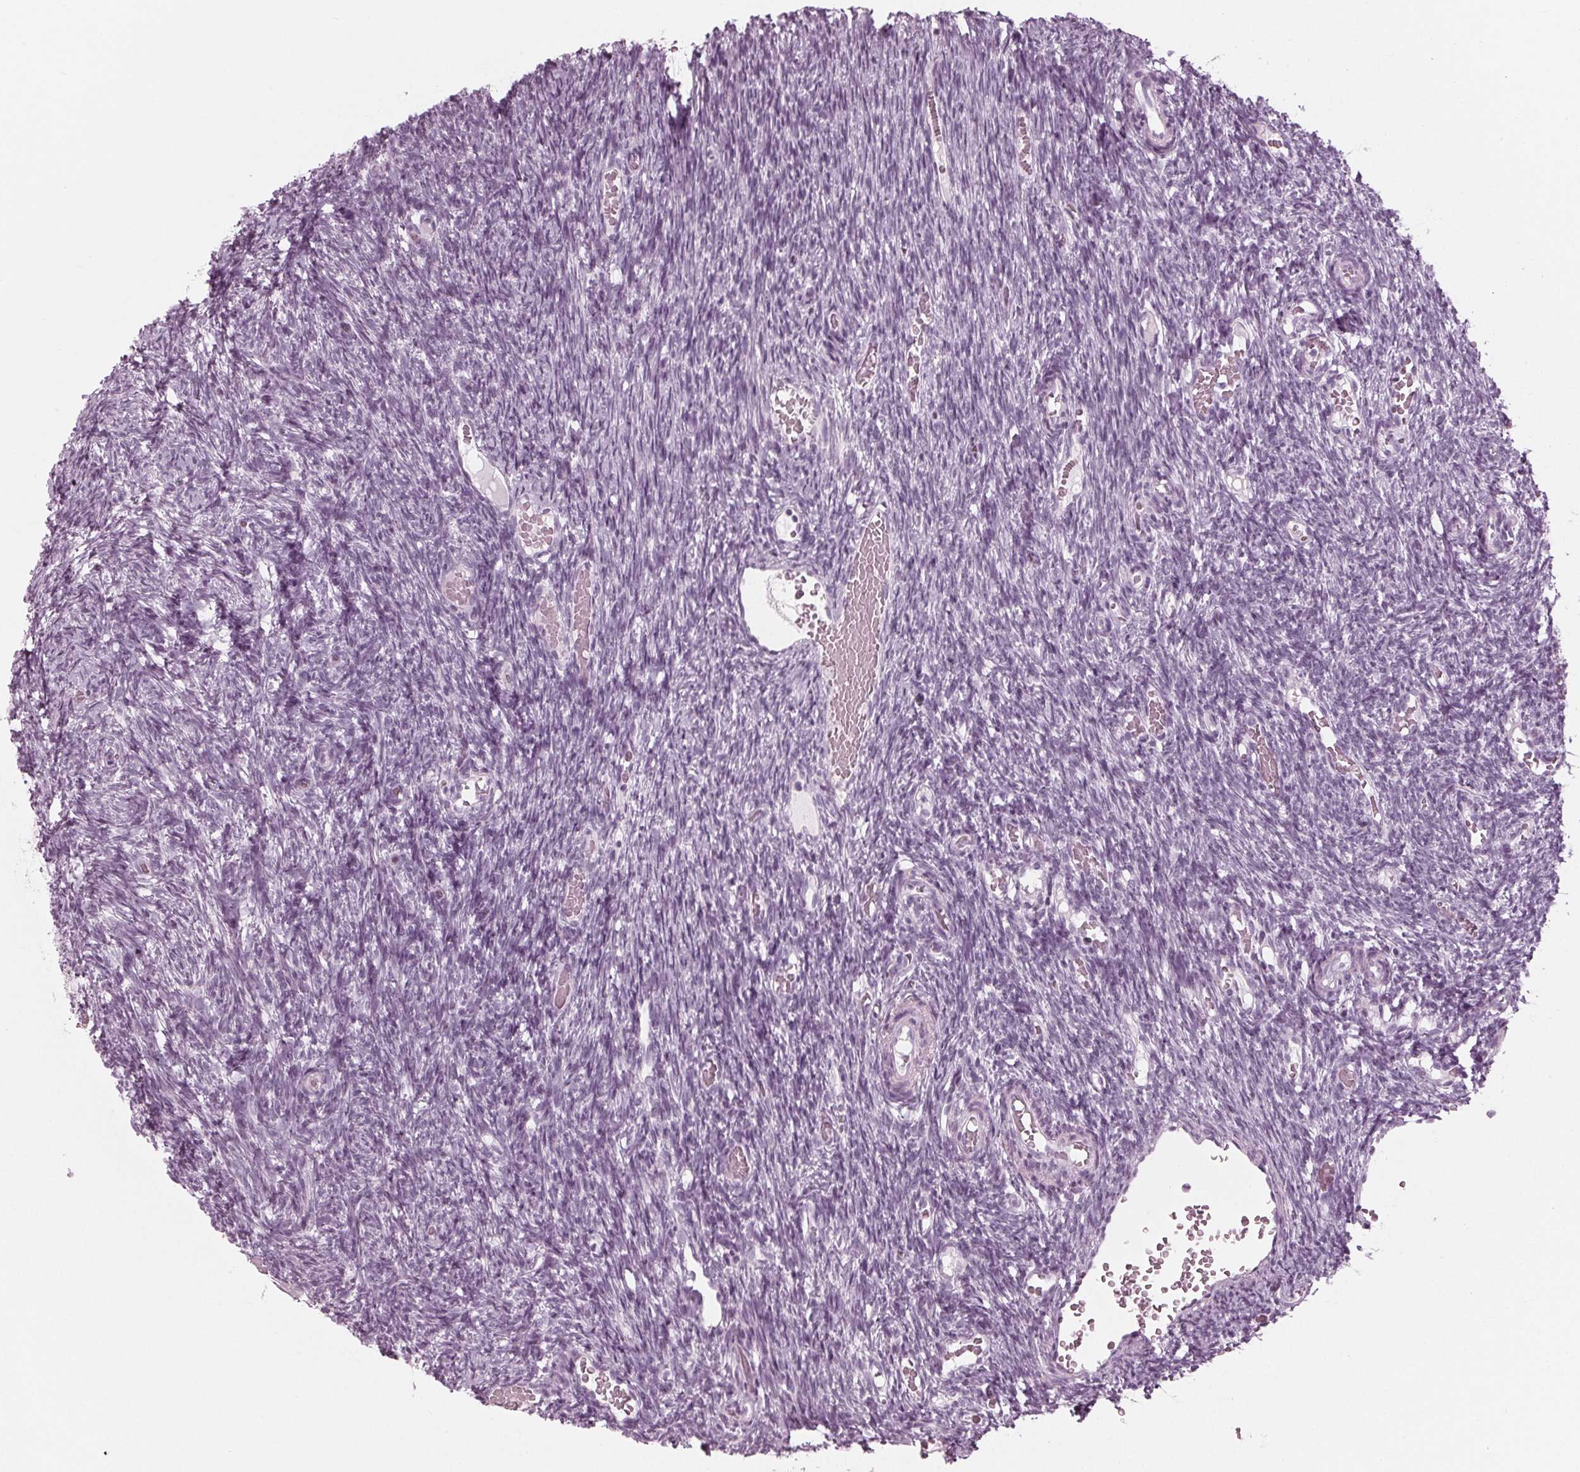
{"staining": {"intensity": "negative", "quantity": "none", "location": "none"}, "tissue": "ovary", "cell_type": "Follicle cells", "image_type": "normal", "snomed": [{"axis": "morphology", "description": "Normal tissue, NOS"}, {"axis": "topography", "description": "Ovary"}], "caption": "An IHC histopathology image of unremarkable ovary is shown. There is no staining in follicle cells of ovary. Nuclei are stained in blue.", "gene": "KRT28", "patient": {"sex": "female", "age": 39}}